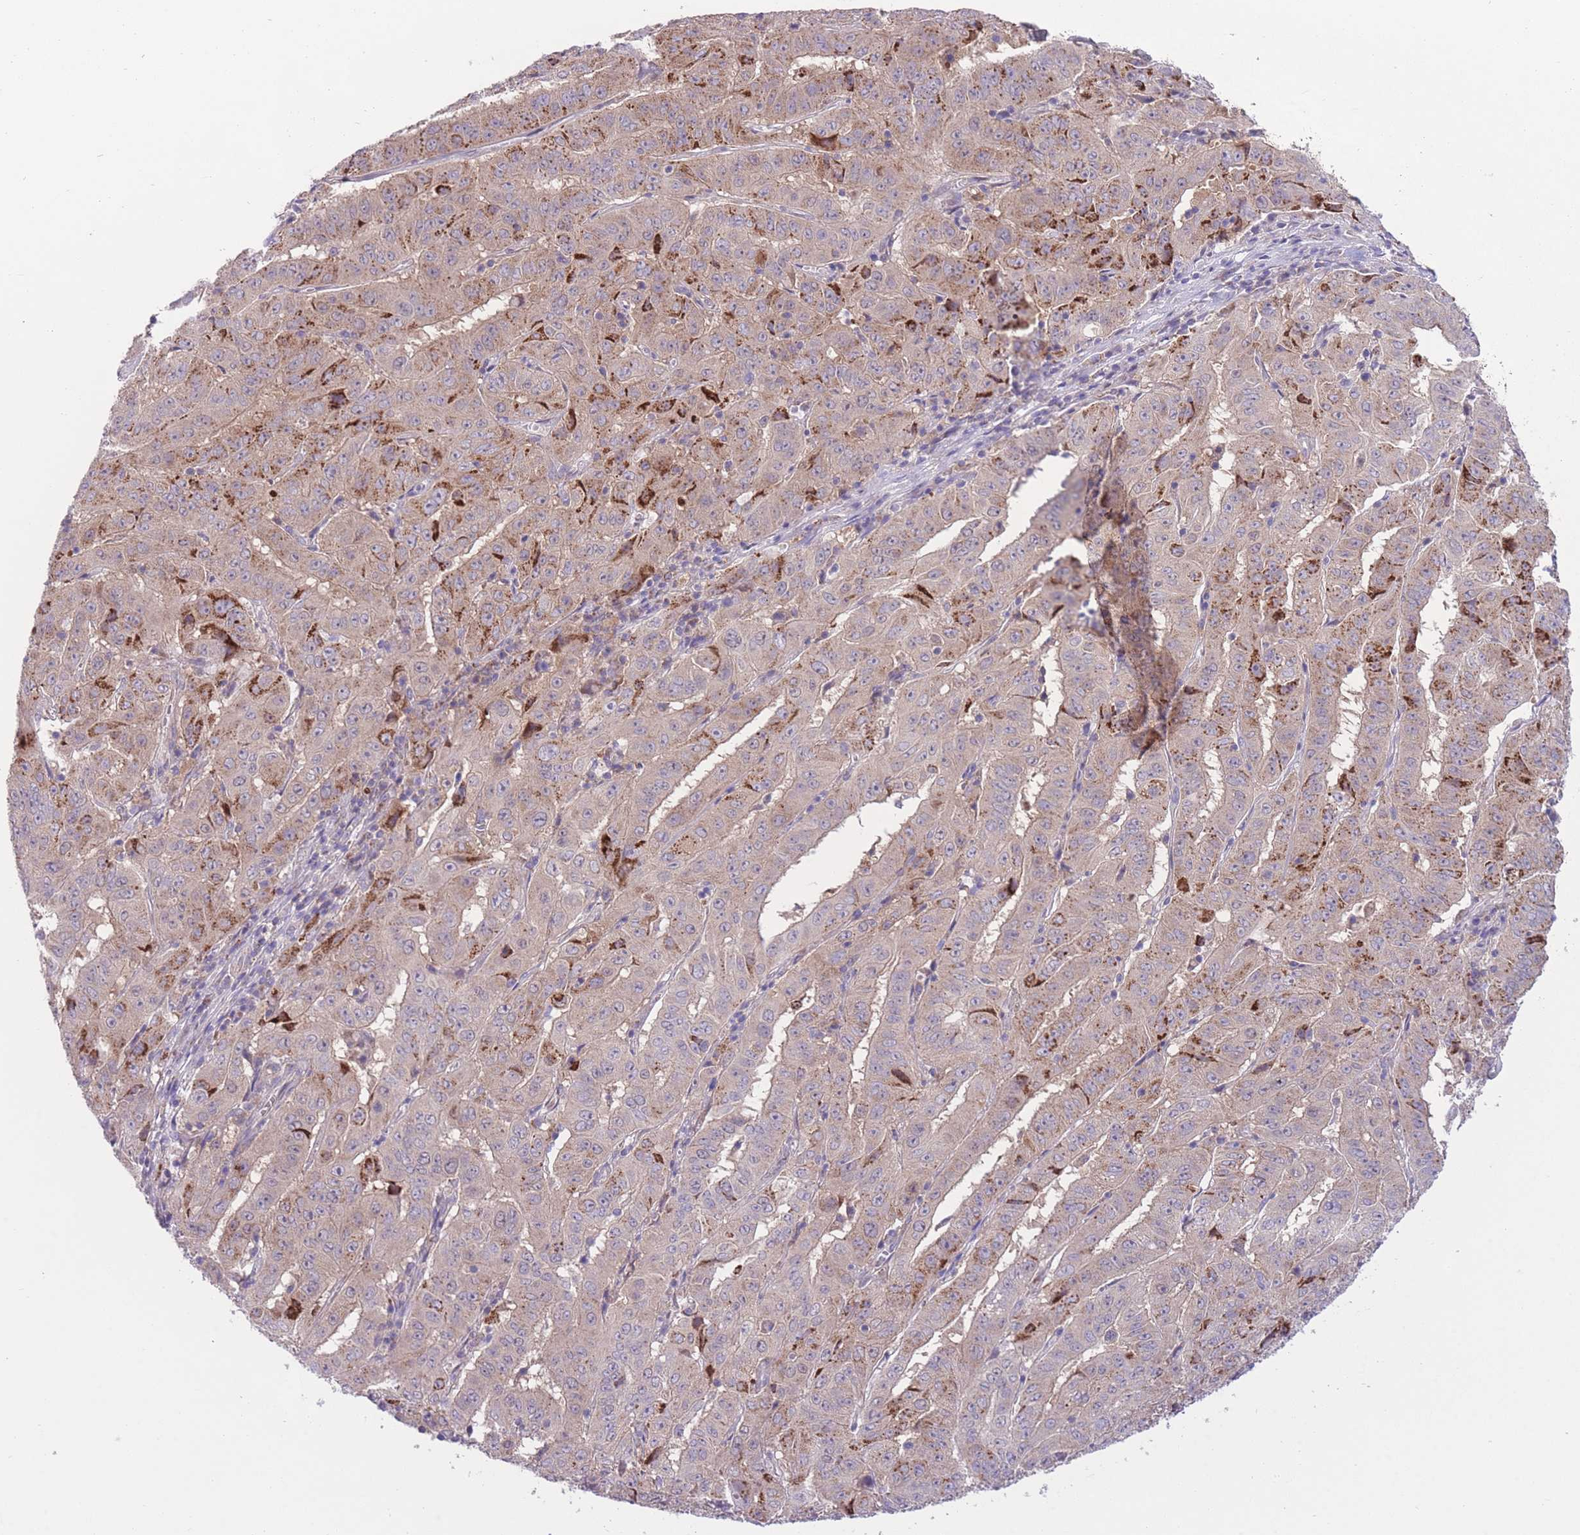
{"staining": {"intensity": "strong", "quantity": "<25%", "location": "cytoplasmic/membranous"}, "tissue": "pancreatic cancer", "cell_type": "Tumor cells", "image_type": "cancer", "snomed": [{"axis": "morphology", "description": "Adenocarcinoma, NOS"}, {"axis": "topography", "description": "Pancreas"}], "caption": "Brown immunohistochemical staining in human pancreatic cancer exhibits strong cytoplasmic/membranous expression in approximately <25% of tumor cells.", "gene": "CCT6B", "patient": {"sex": "male", "age": 63}}